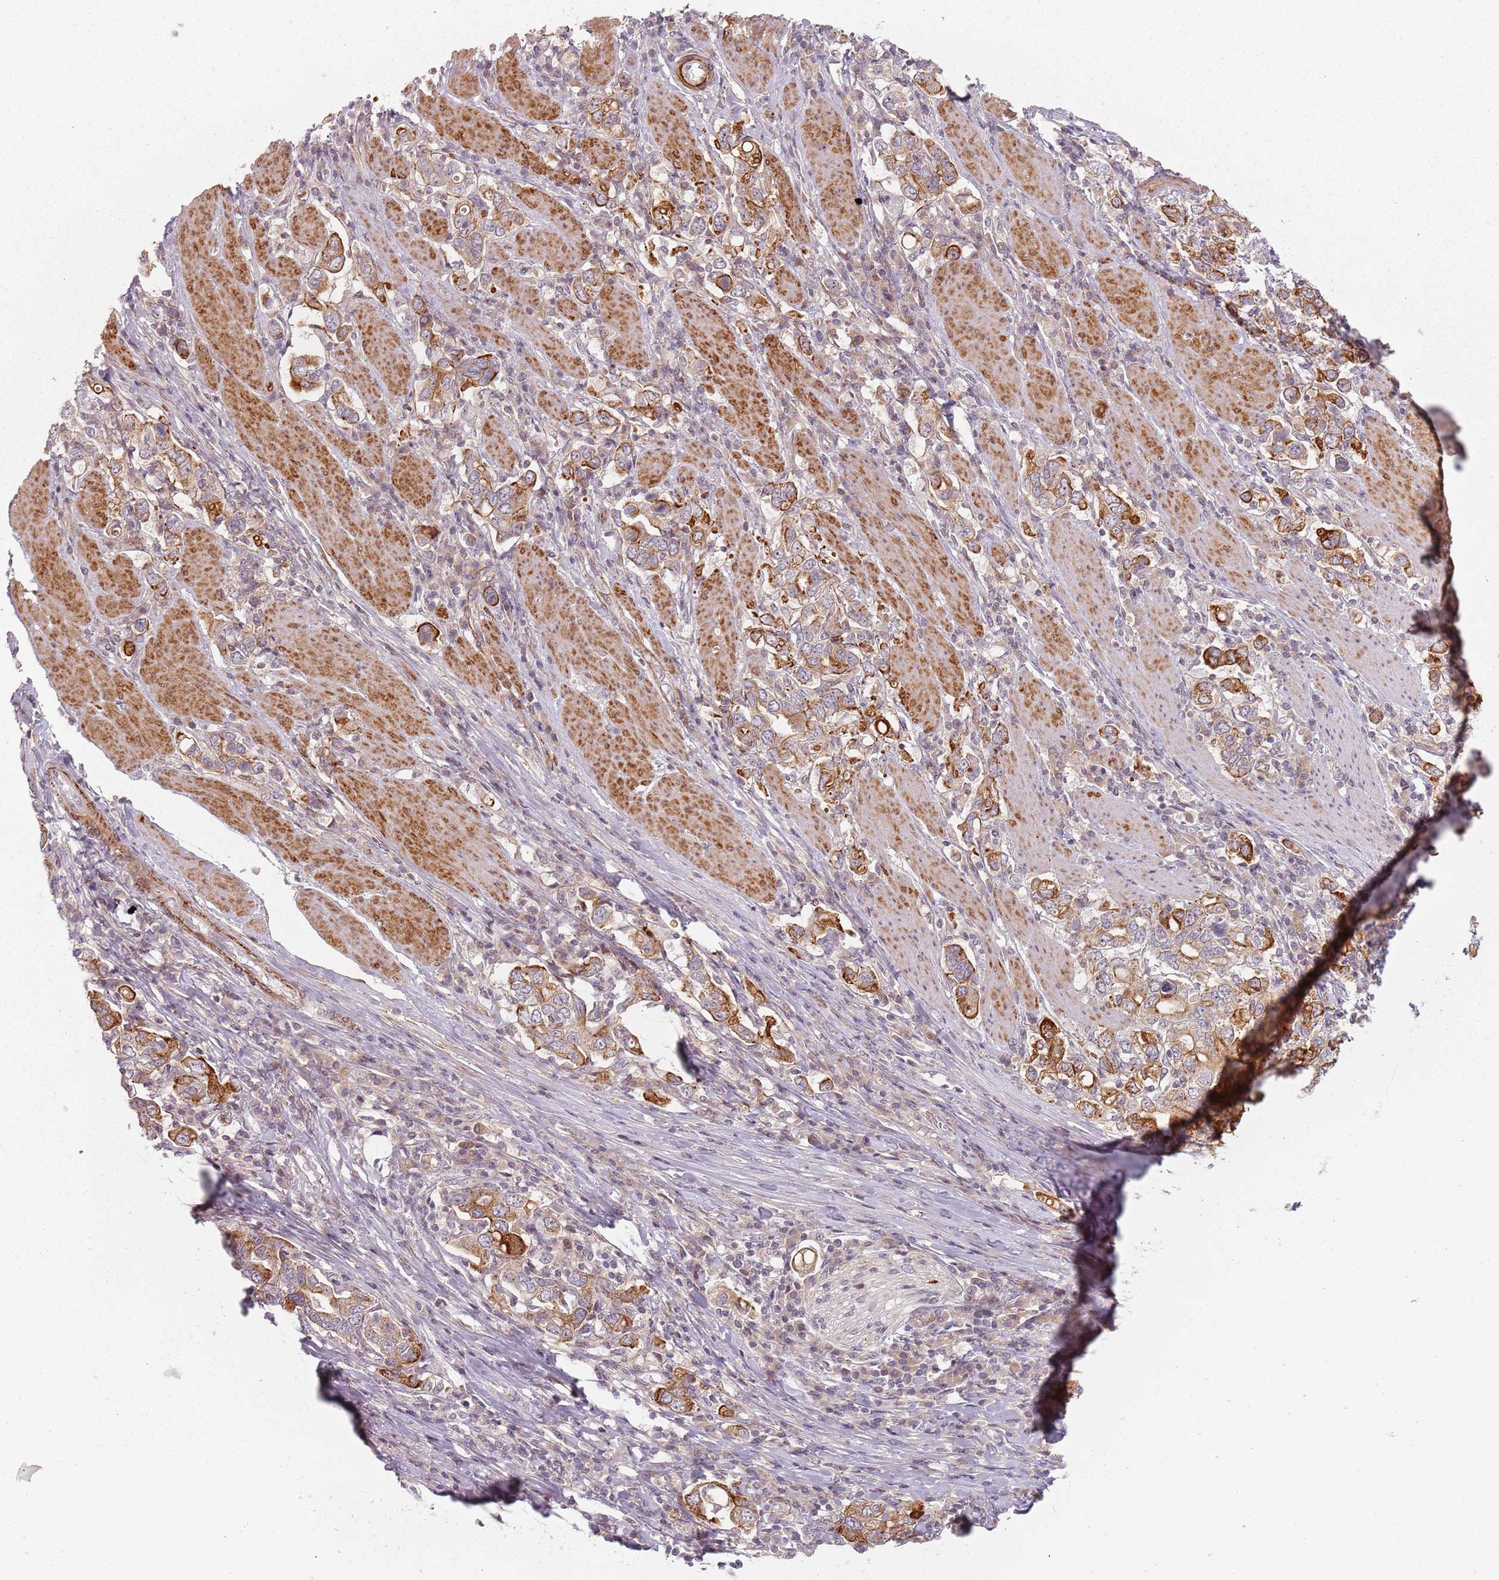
{"staining": {"intensity": "strong", "quantity": ">75%", "location": "cytoplasmic/membranous"}, "tissue": "stomach cancer", "cell_type": "Tumor cells", "image_type": "cancer", "snomed": [{"axis": "morphology", "description": "Adenocarcinoma, NOS"}, {"axis": "topography", "description": "Stomach, upper"}], "caption": "There is high levels of strong cytoplasmic/membranous positivity in tumor cells of adenocarcinoma (stomach), as demonstrated by immunohistochemical staining (brown color).", "gene": "RPS6KA2", "patient": {"sex": "male", "age": 62}}